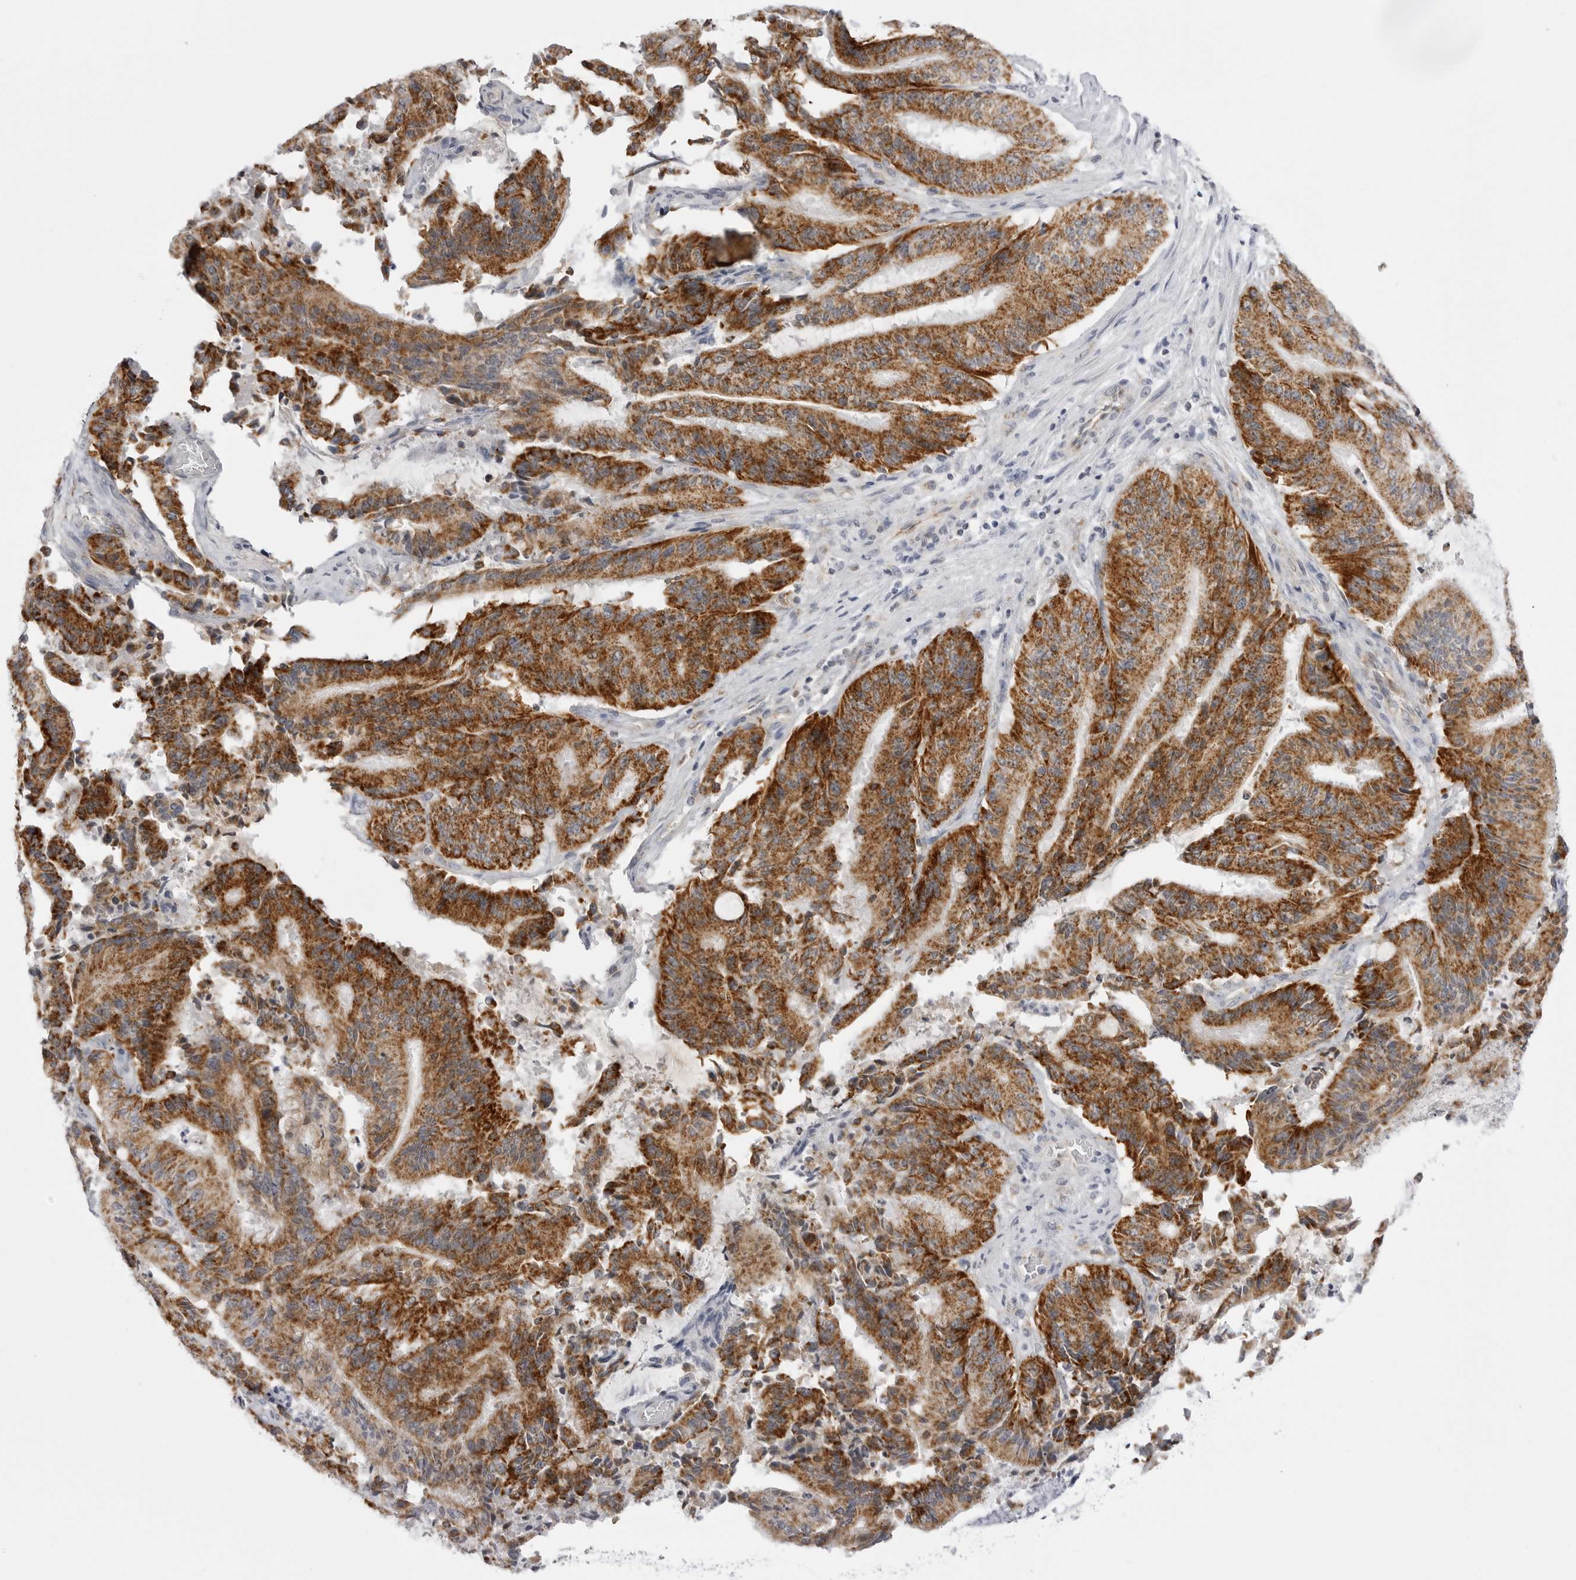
{"staining": {"intensity": "strong", "quantity": ">75%", "location": "cytoplasmic/membranous"}, "tissue": "liver cancer", "cell_type": "Tumor cells", "image_type": "cancer", "snomed": [{"axis": "morphology", "description": "Normal tissue, NOS"}, {"axis": "morphology", "description": "Cholangiocarcinoma"}, {"axis": "topography", "description": "Liver"}, {"axis": "topography", "description": "Peripheral nerve tissue"}], "caption": "Liver cancer stained for a protein exhibits strong cytoplasmic/membranous positivity in tumor cells.", "gene": "TUFM", "patient": {"sex": "female", "age": 73}}